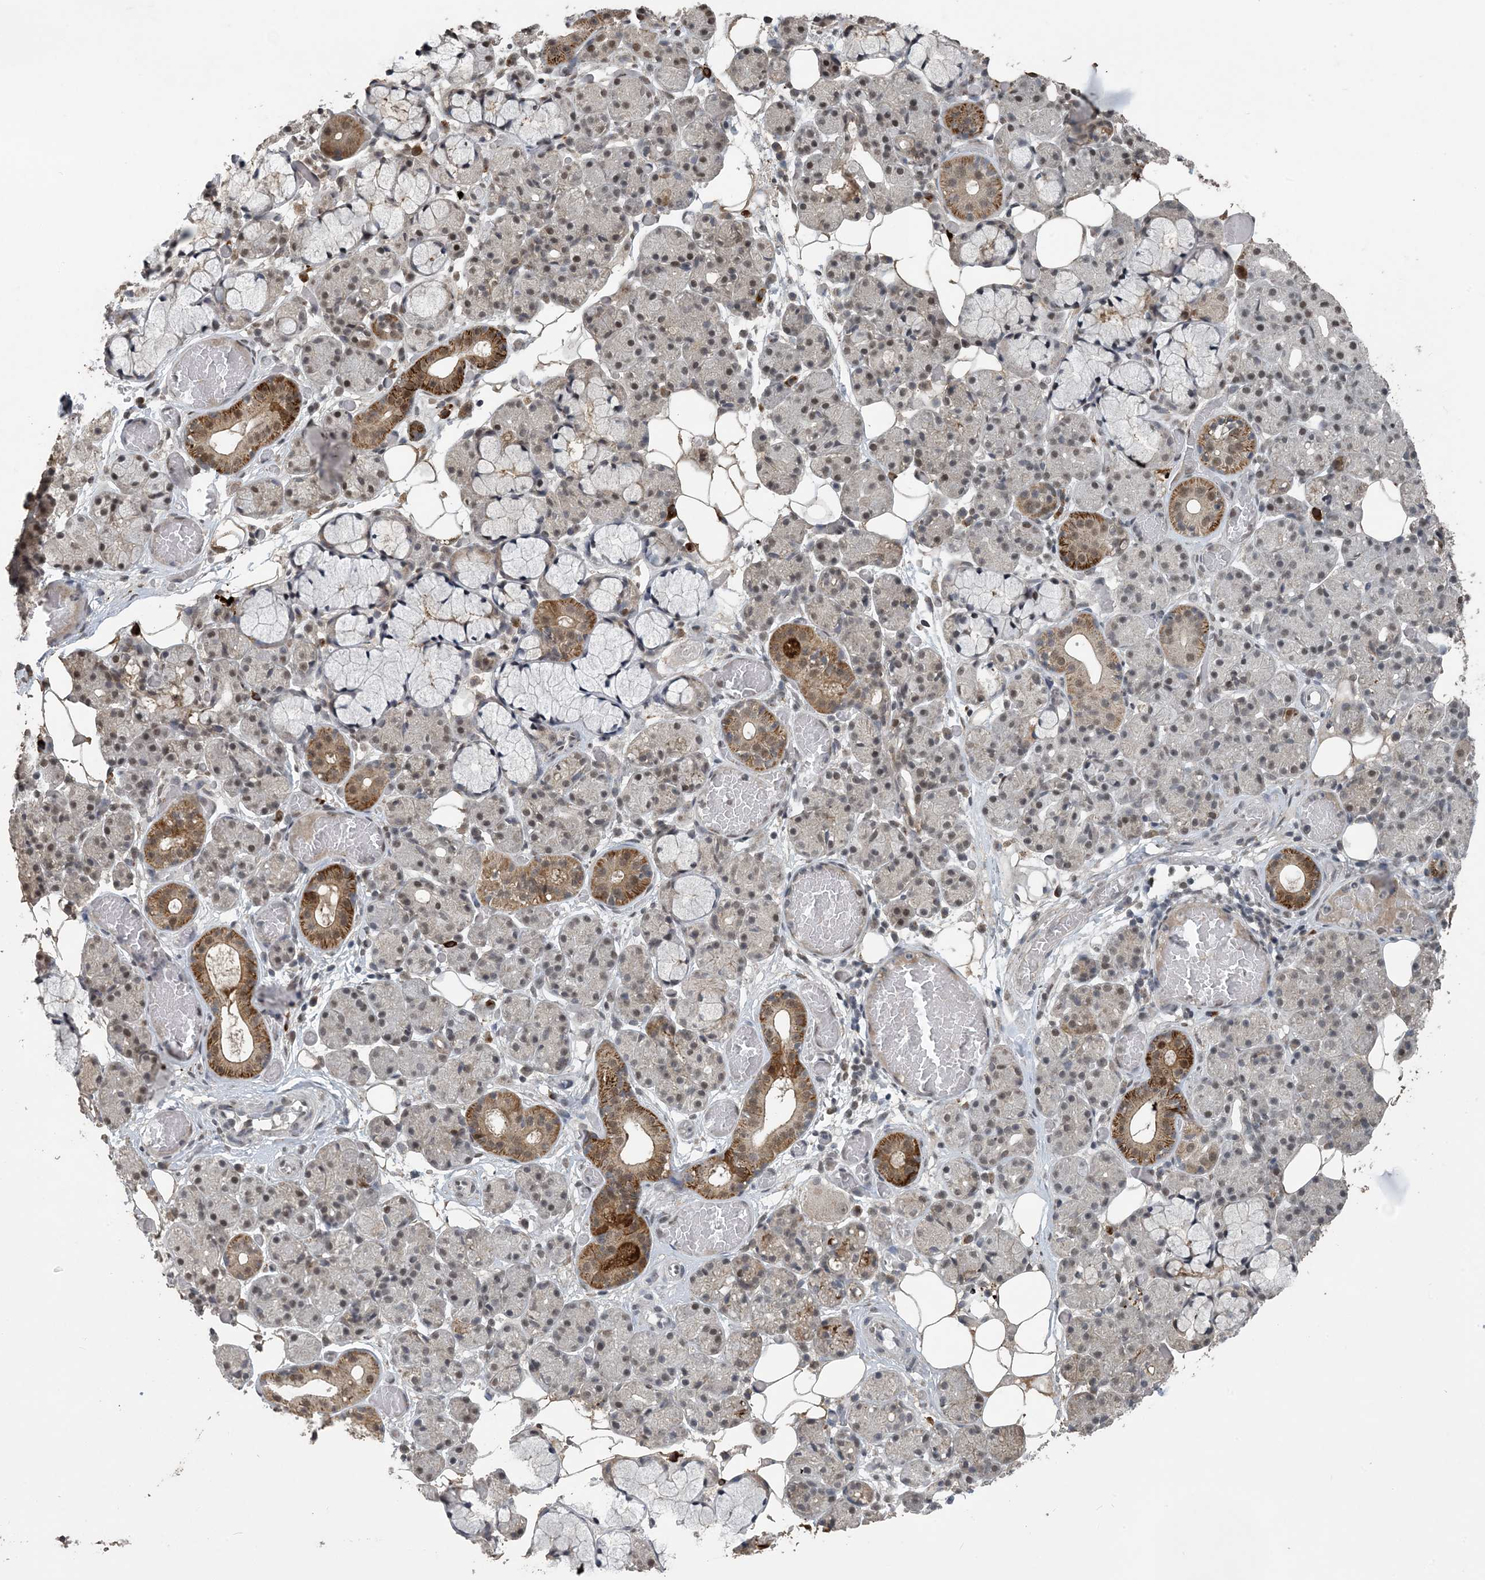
{"staining": {"intensity": "moderate", "quantity": "25%-75%", "location": "cytoplasmic/membranous,nuclear"}, "tissue": "salivary gland", "cell_type": "Glandular cells", "image_type": "normal", "snomed": [{"axis": "morphology", "description": "Normal tissue, NOS"}, {"axis": "topography", "description": "Salivary gland"}], "caption": "Immunohistochemistry (IHC) of benign salivary gland exhibits medium levels of moderate cytoplasmic/membranous,nuclear staining in about 25%-75% of glandular cells.", "gene": "MBD2", "patient": {"sex": "male", "age": 63}}